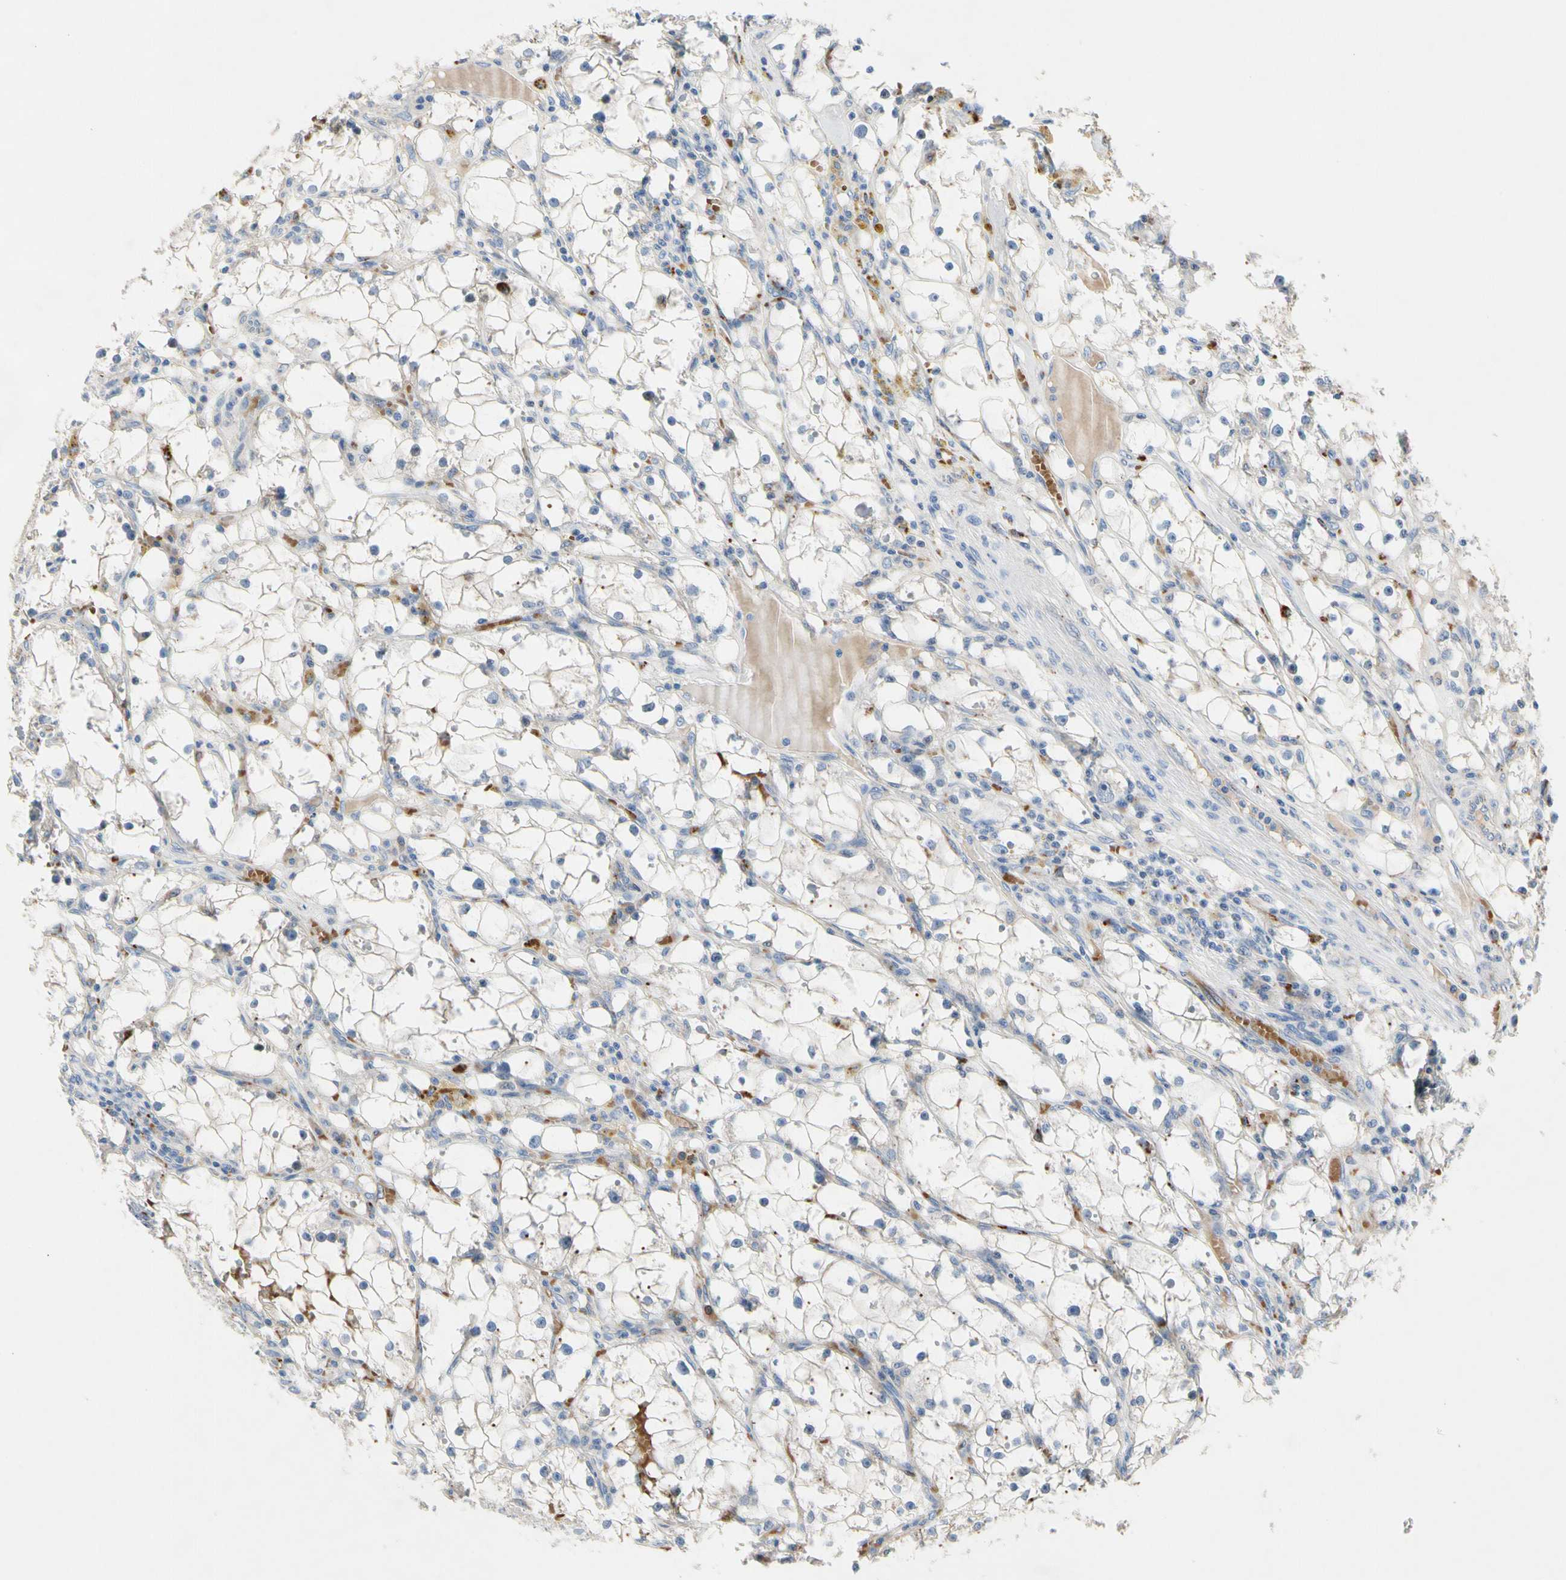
{"staining": {"intensity": "weak", "quantity": "<25%", "location": "cytoplasmic/membranous"}, "tissue": "renal cancer", "cell_type": "Tumor cells", "image_type": "cancer", "snomed": [{"axis": "morphology", "description": "Adenocarcinoma, NOS"}, {"axis": "topography", "description": "Kidney"}], "caption": "Adenocarcinoma (renal) was stained to show a protein in brown. There is no significant staining in tumor cells.", "gene": "RETSAT", "patient": {"sex": "male", "age": 56}}